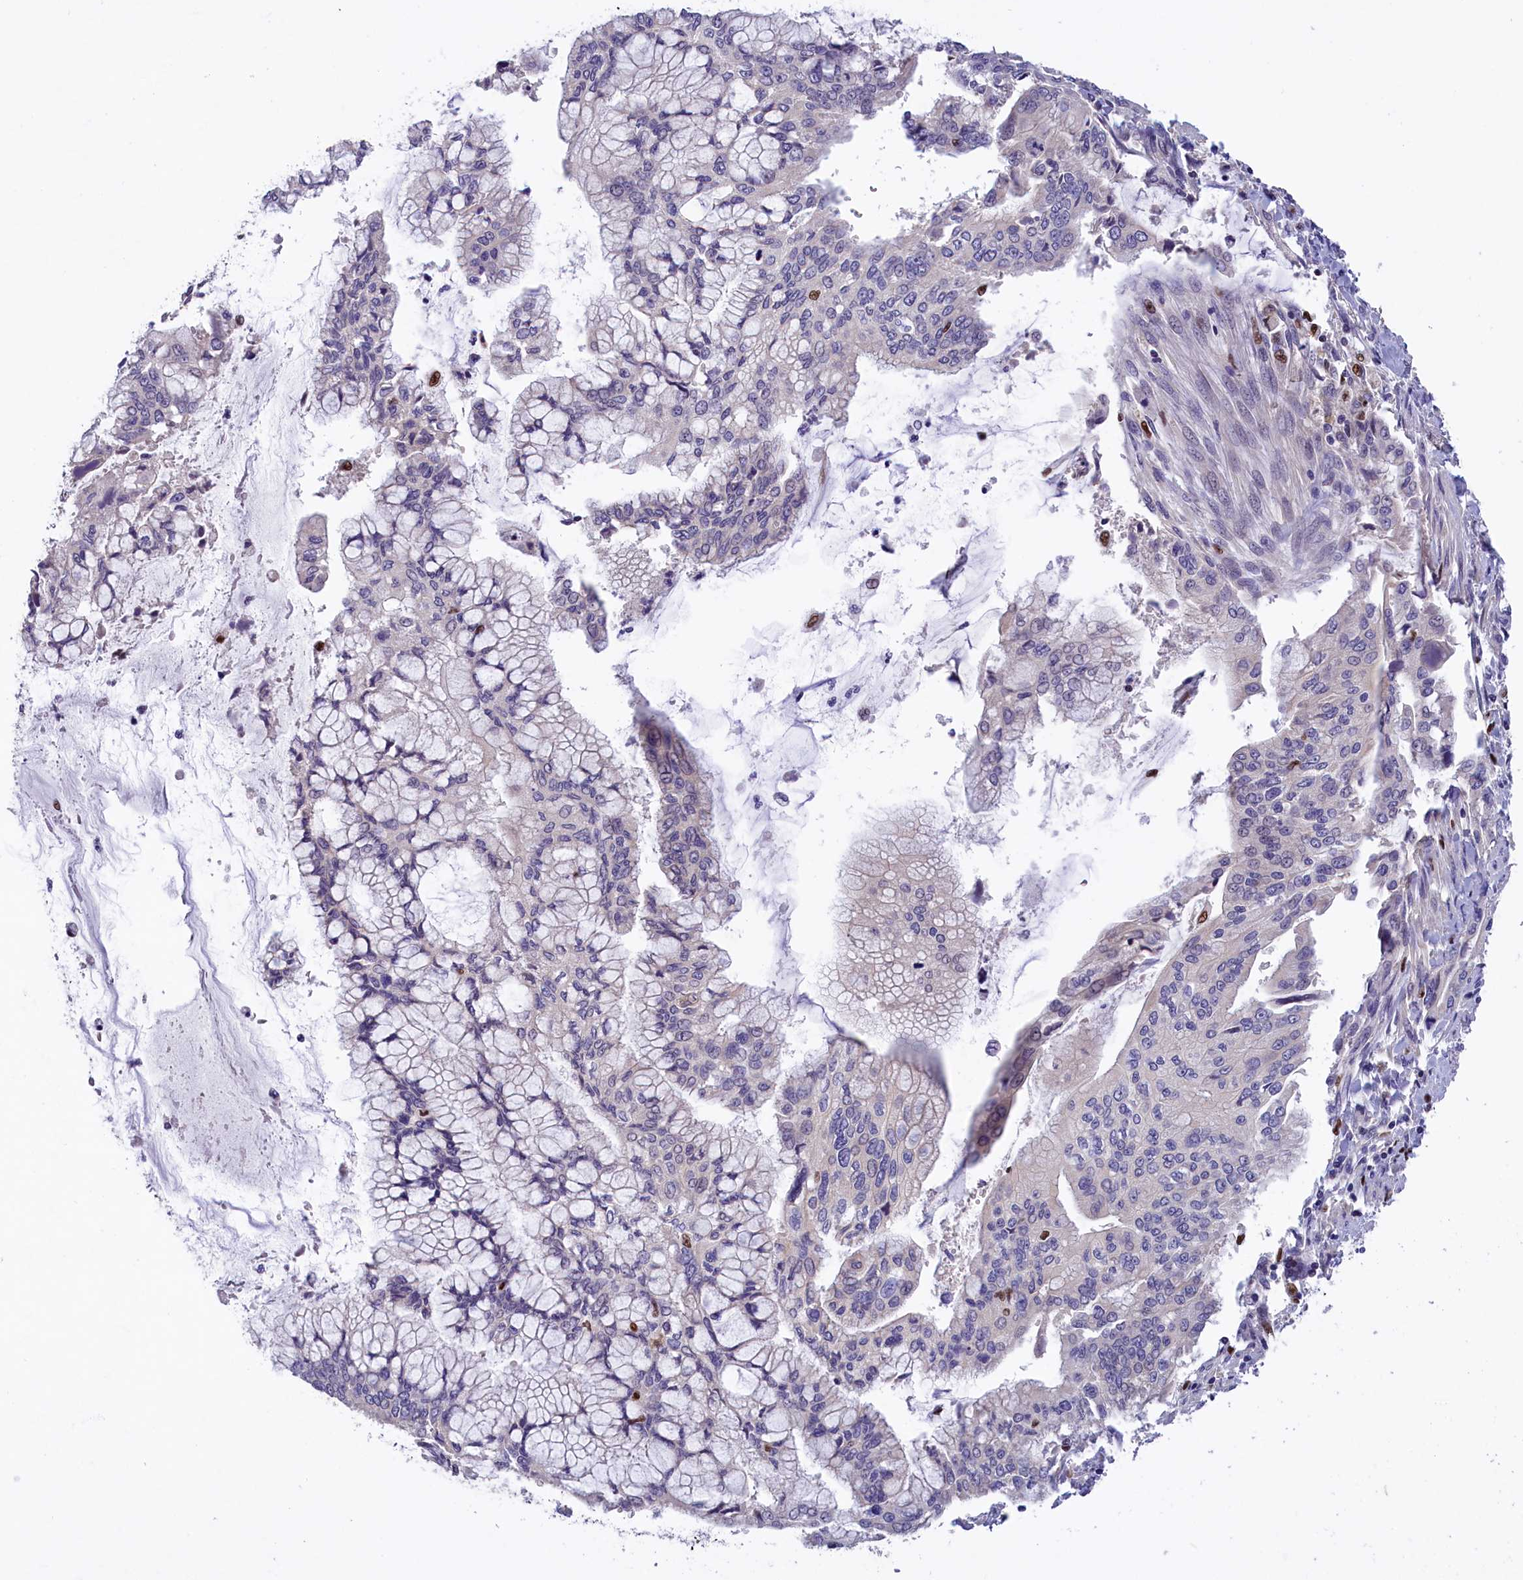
{"staining": {"intensity": "negative", "quantity": "none", "location": "none"}, "tissue": "pancreatic cancer", "cell_type": "Tumor cells", "image_type": "cancer", "snomed": [{"axis": "morphology", "description": "Adenocarcinoma, NOS"}, {"axis": "topography", "description": "Pancreas"}], "caption": "High power microscopy histopathology image of an immunohistochemistry micrograph of pancreatic adenocarcinoma, revealing no significant positivity in tumor cells.", "gene": "BTBD9", "patient": {"sex": "male", "age": 46}}